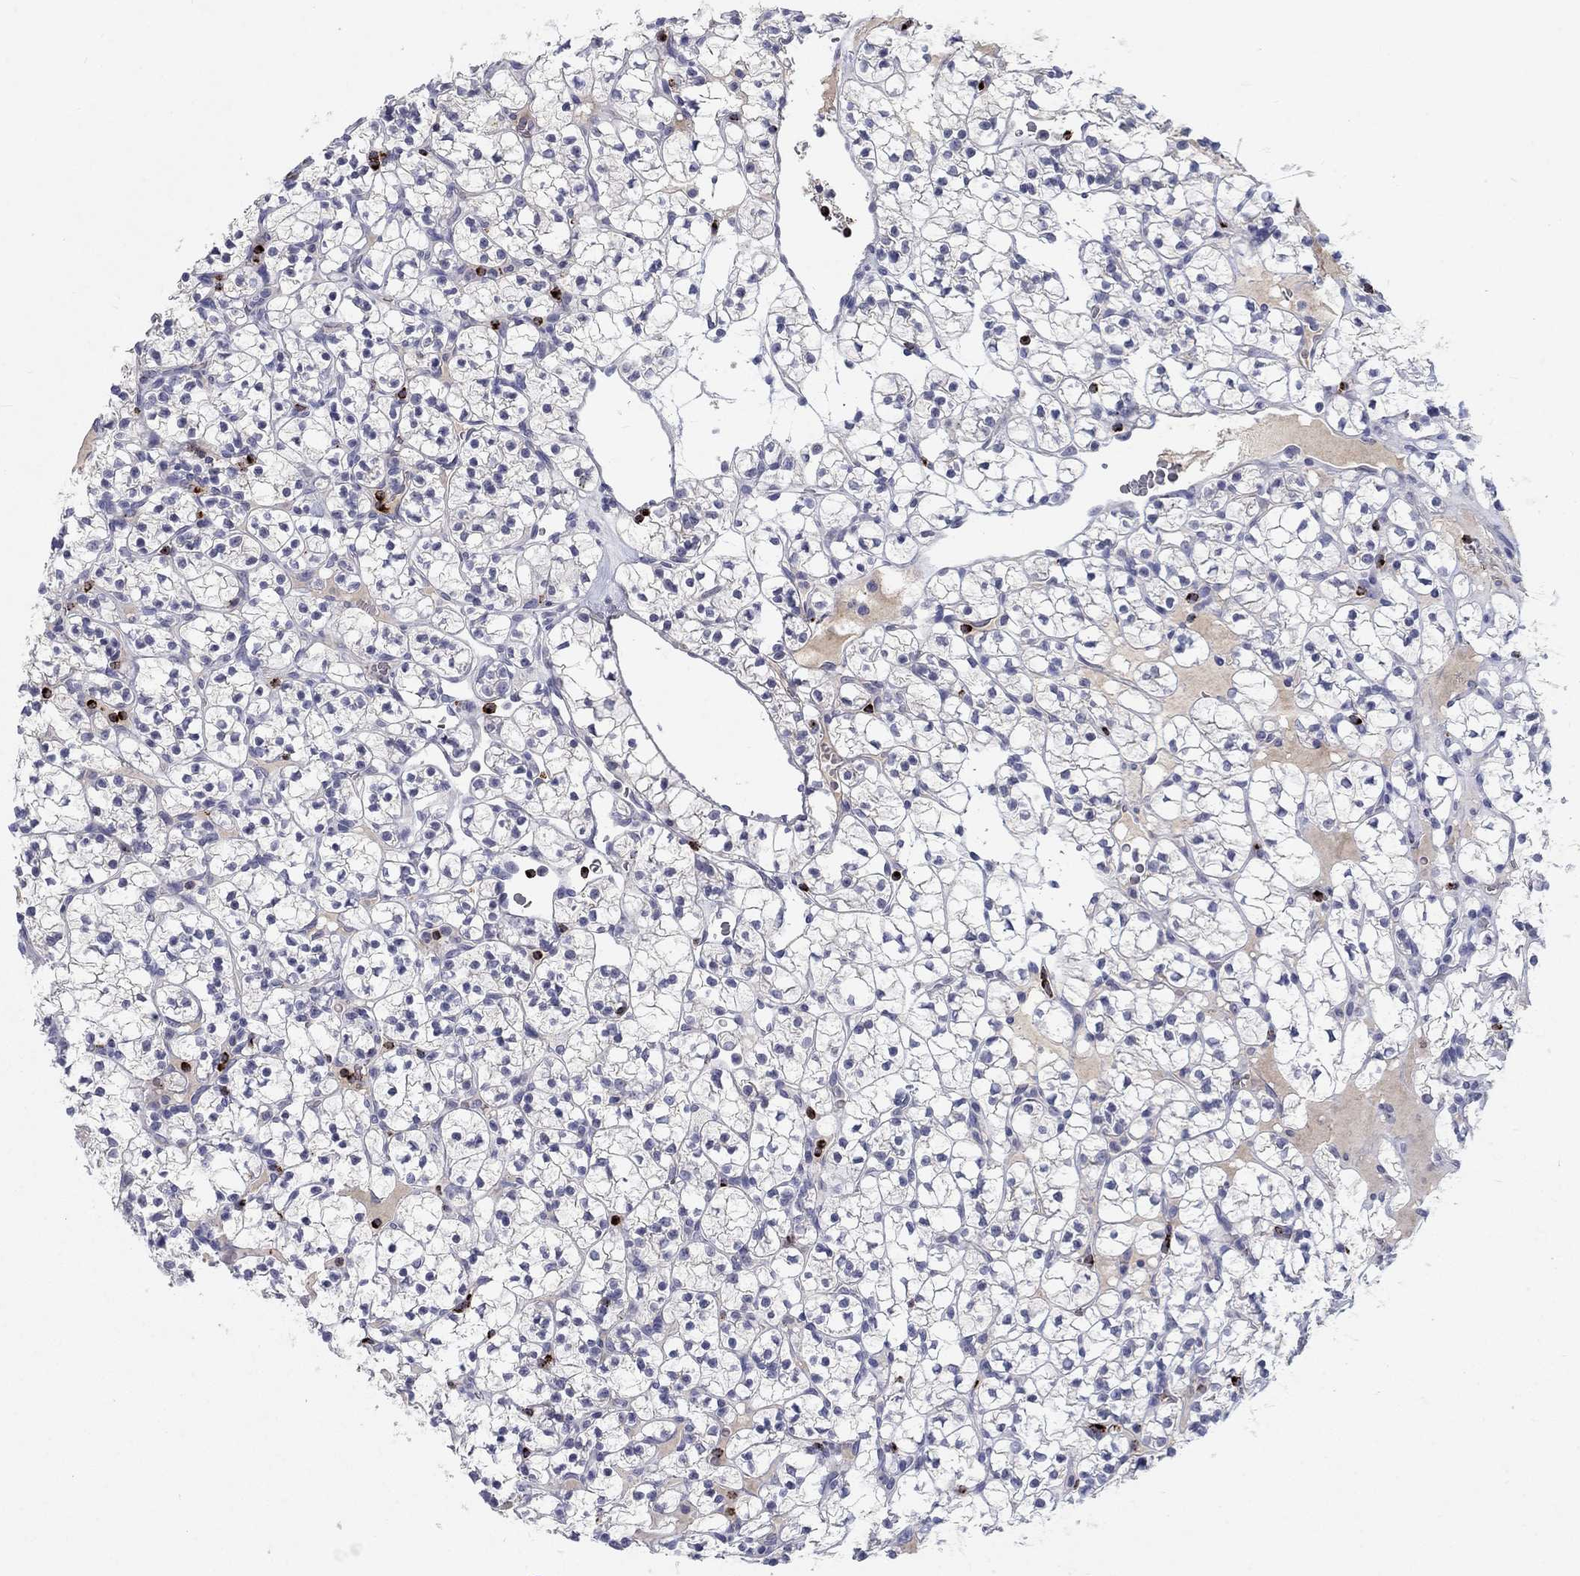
{"staining": {"intensity": "negative", "quantity": "none", "location": "none"}, "tissue": "renal cancer", "cell_type": "Tumor cells", "image_type": "cancer", "snomed": [{"axis": "morphology", "description": "Adenocarcinoma, NOS"}, {"axis": "topography", "description": "Kidney"}], "caption": "Immunohistochemistry histopathology image of neoplastic tissue: adenocarcinoma (renal) stained with DAB reveals no significant protein expression in tumor cells. (Stains: DAB (3,3'-diaminobenzidine) immunohistochemistry (IHC) with hematoxylin counter stain, Microscopy: brightfield microscopy at high magnification).", "gene": "GZMA", "patient": {"sex": "female", "age": 89}}